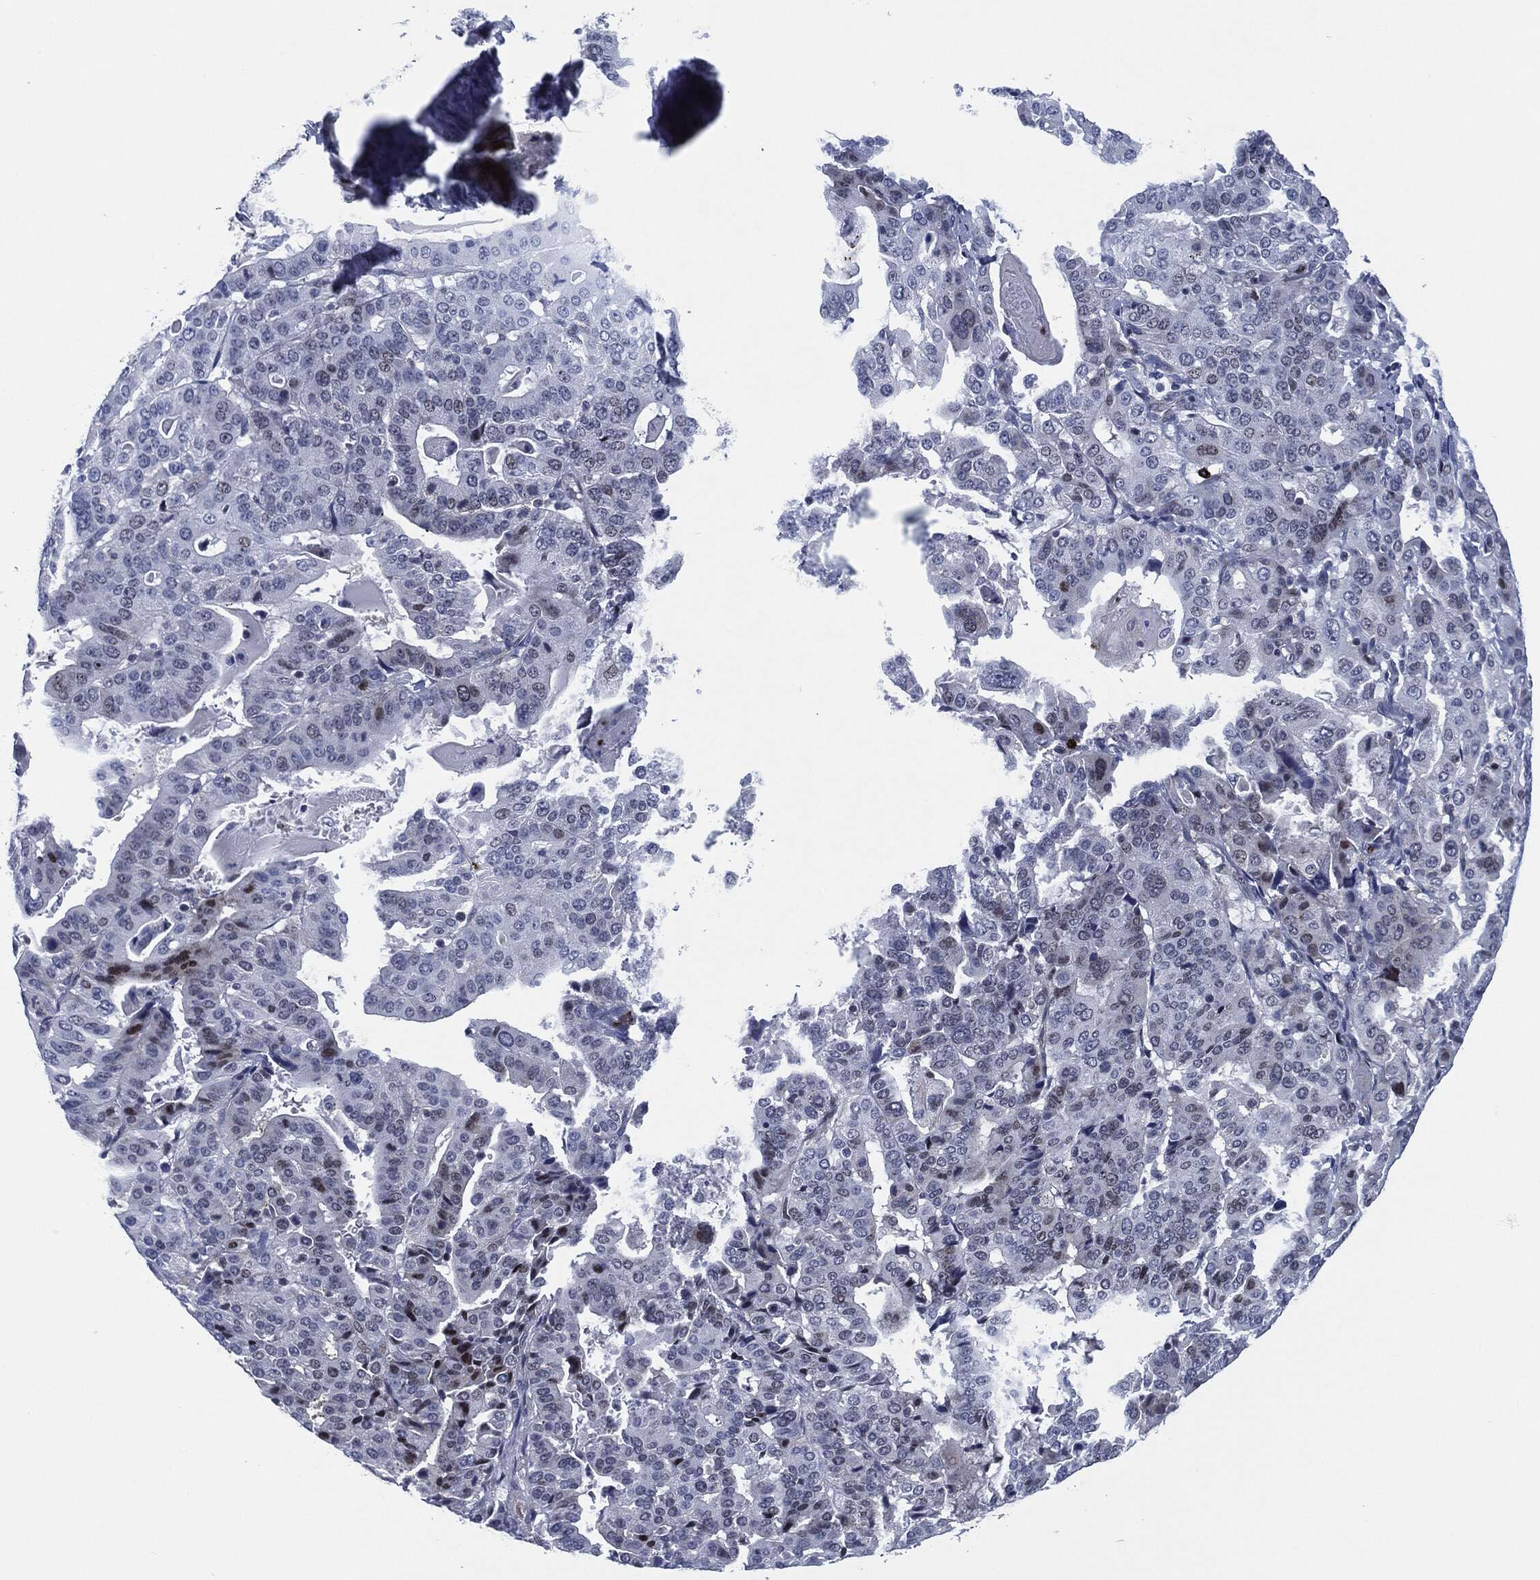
{"staining": {"intensity": "weak", "quantity": "<25%", "location": "nuclear"}, "tissue": "stomach cancer", "cell_type": "Tumor cells", "image_type": "cancer", "snomed": [{"axis": "morphology", "description": "Adenocarcinoma, NOS"}, {"axis": "topography", "description": "Stomach"}], "caption": "IHC photomicrograph of neoplastic tissue: stomach cancer stained with DAB shows no significant protein positivity in tumor cells.", "gene": "MPO", "patient": {"sex": "male", "age": 48}}